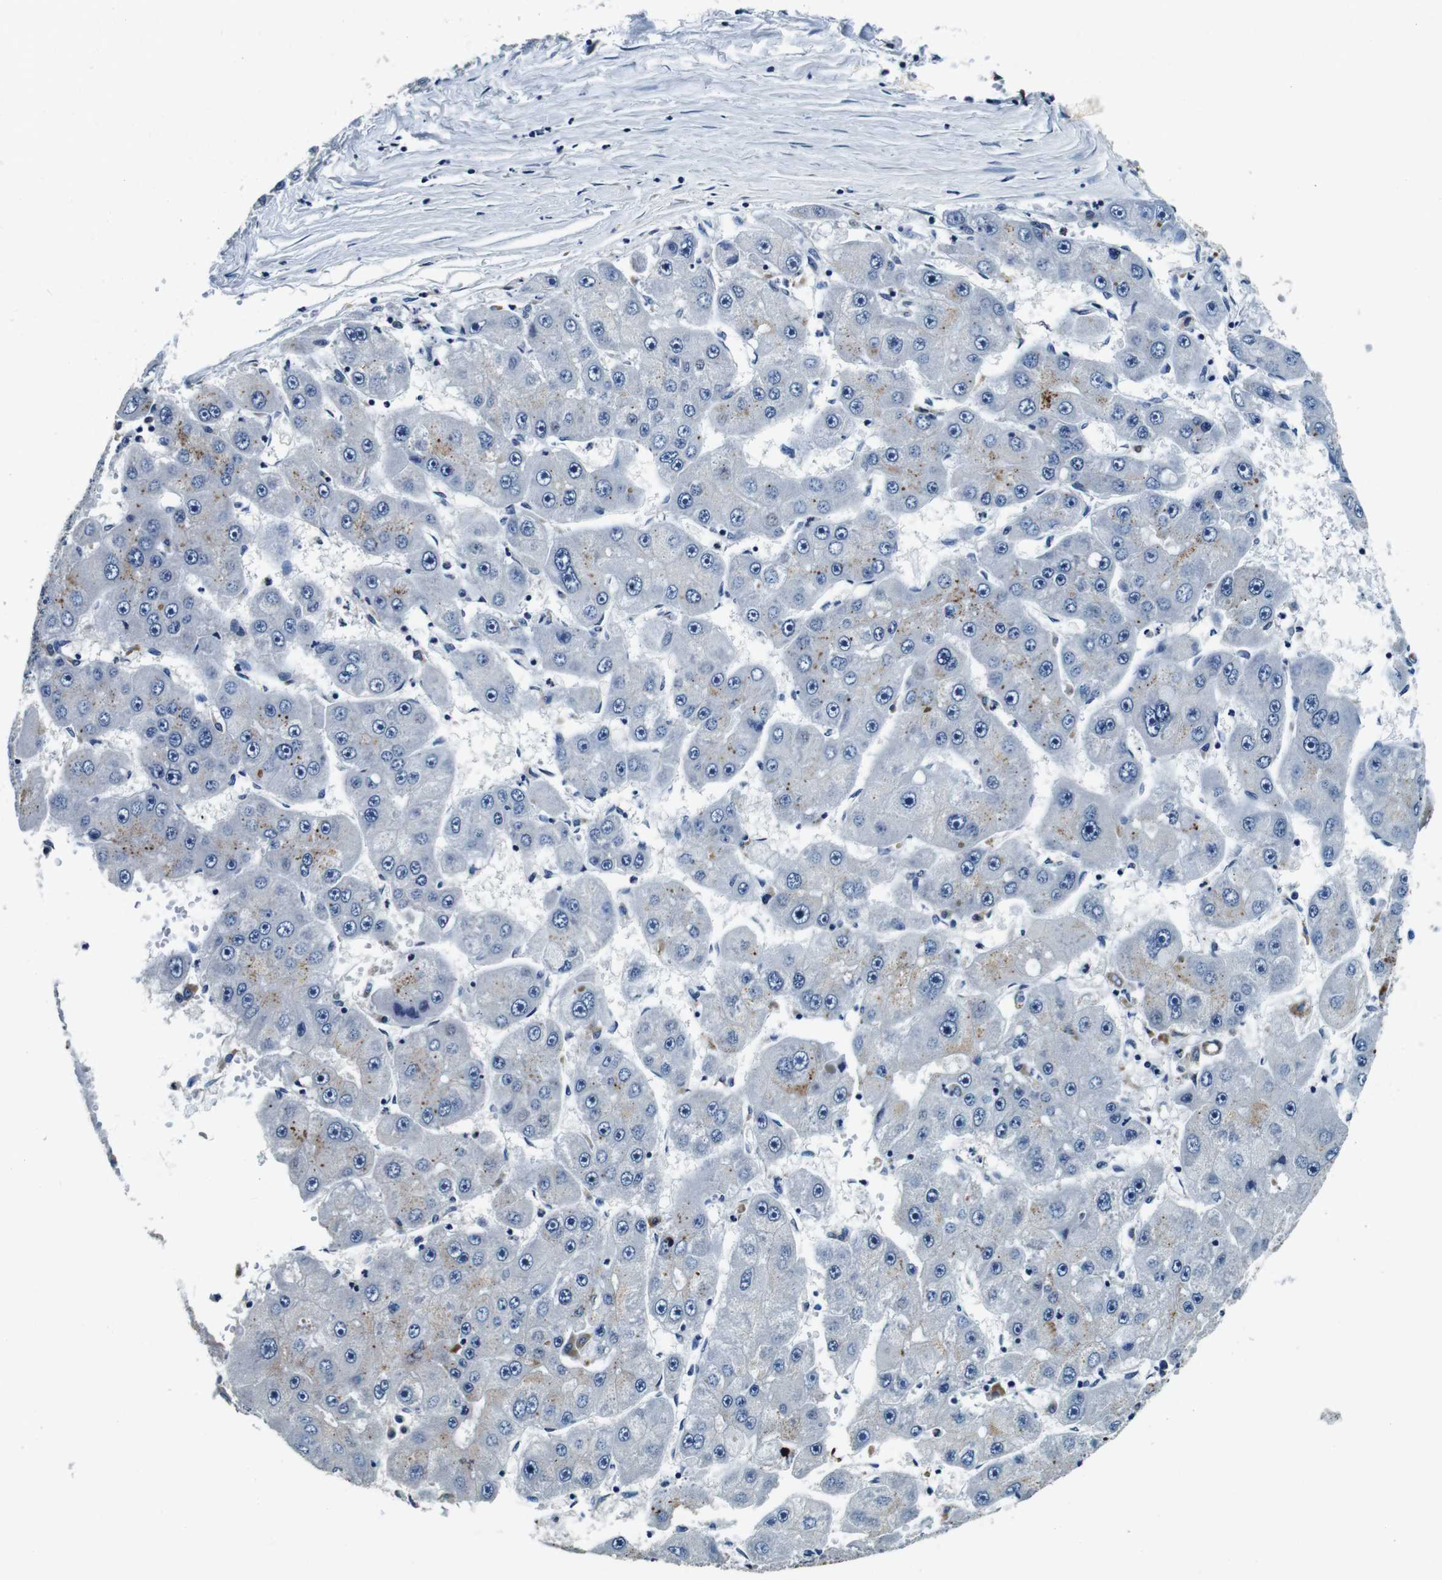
{"staining": {"intensity": "negative", "quantity": "none", "location": "none"}, "tissue": "liver cancer", "cell_type": "Tumor cells", "image_type": "cancer", "snomed": [{"axis": "morphology", "description": "Carcinoma, Hepatocellular, NOS"}, {"axis": "topography", "description": "Liver"}], "caption": "Immunohistochemistry (IHC) image of neoplastic tissue: human liver hepatocellular carcinoma stained with DAB displays no significant protein positivity in tumor cells. The staining is performed using DAB (3,3'-diaminobenzidine) brown chromogen with nuclei counter-stained in using hematoxylin.", "gene": "GJE1", "patient": {"sex": "female", "age": 61}}